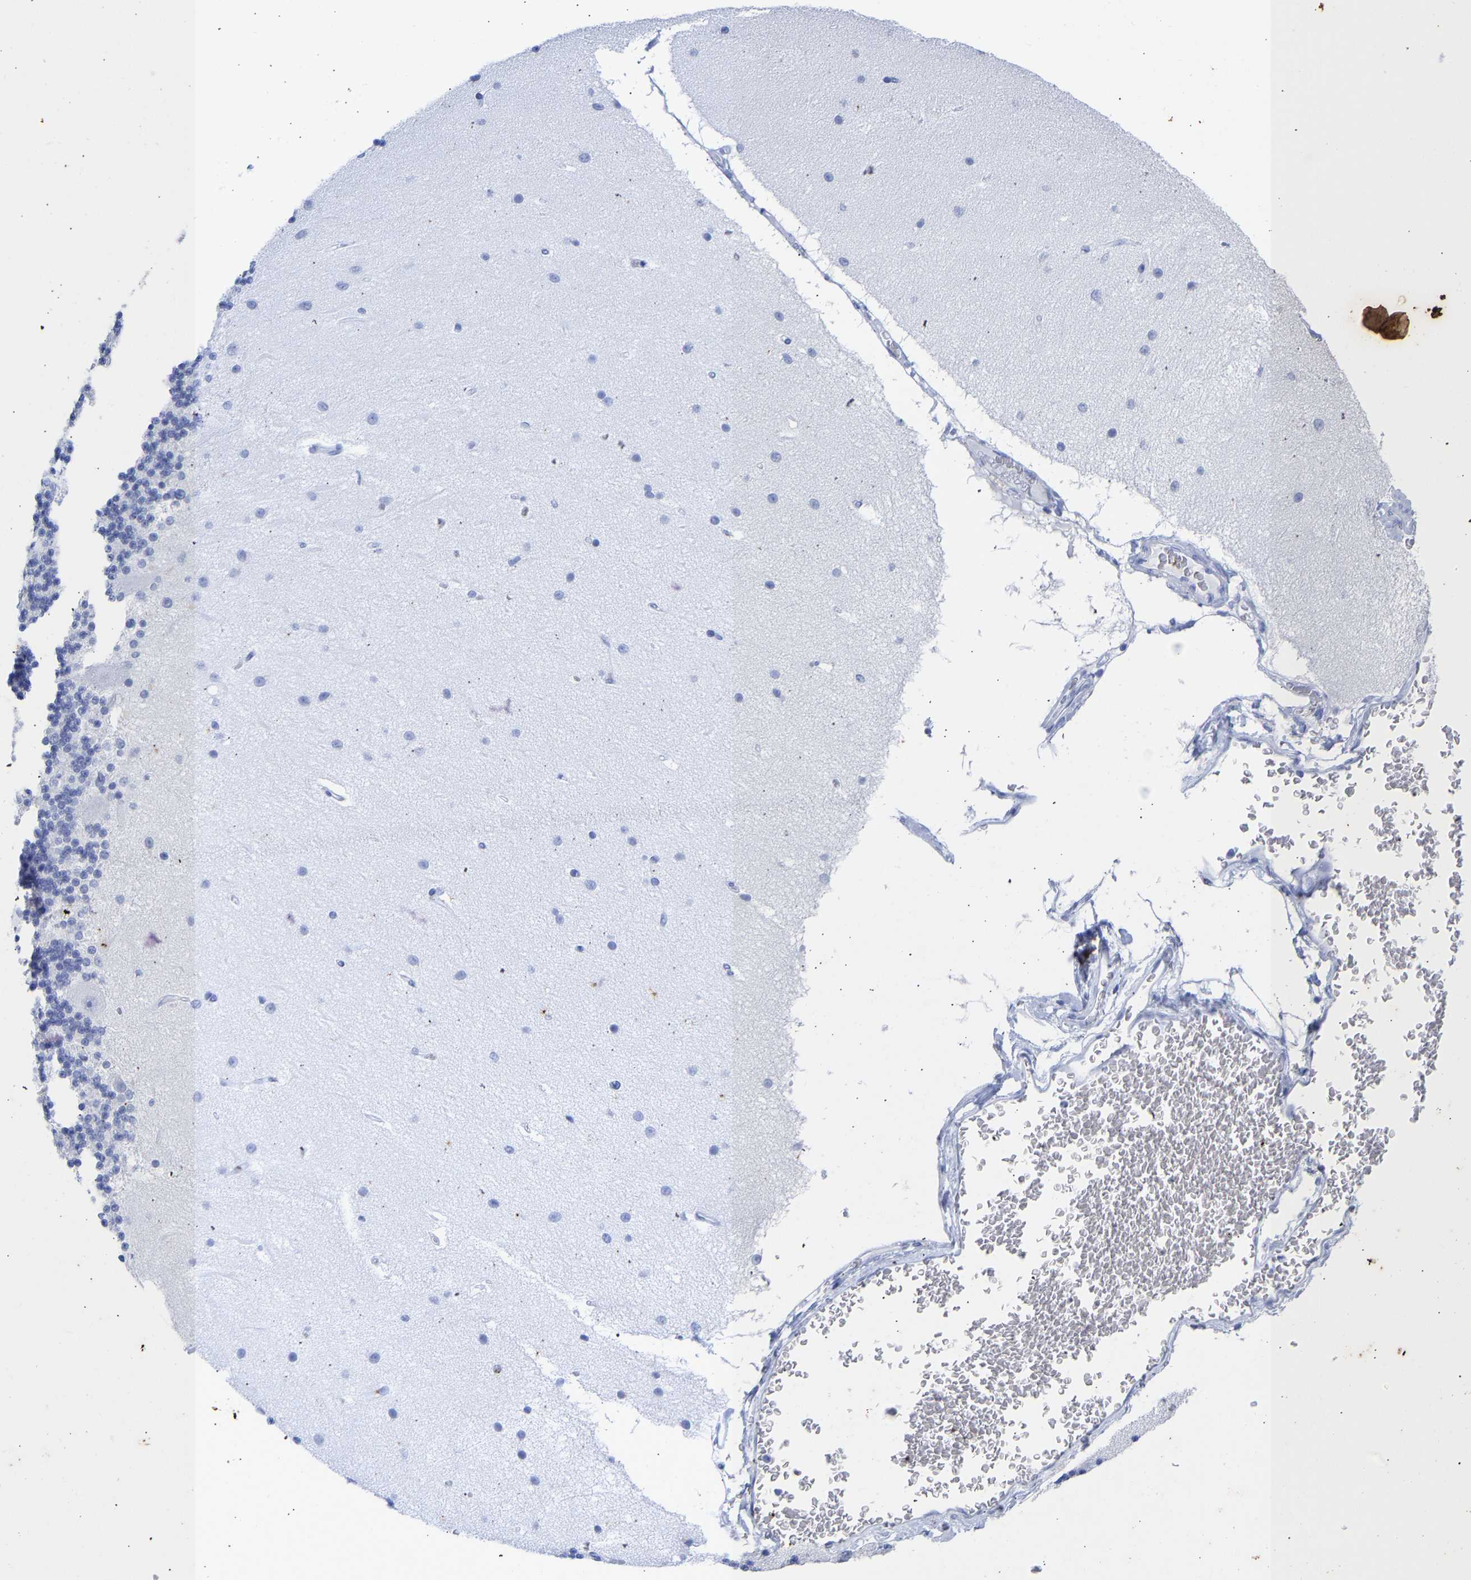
{"staining": {"intensity": "negative", "quantity": "none", "location": "none"}, "tissue": "cerebellum", "cell_type": "Cells in granular layer", "image_type": "normal", "snomed": [{"axis": "morphology", "description": "Normal tissue, NOS"}, {"axis": "topography", "description": "Cerebellum"}], "caption": "Cells in granular layer show no significant protein staining in unremarkable cerebellum.", "gene": "KRT1", "patient": {"sex": "female", "age": 54}}